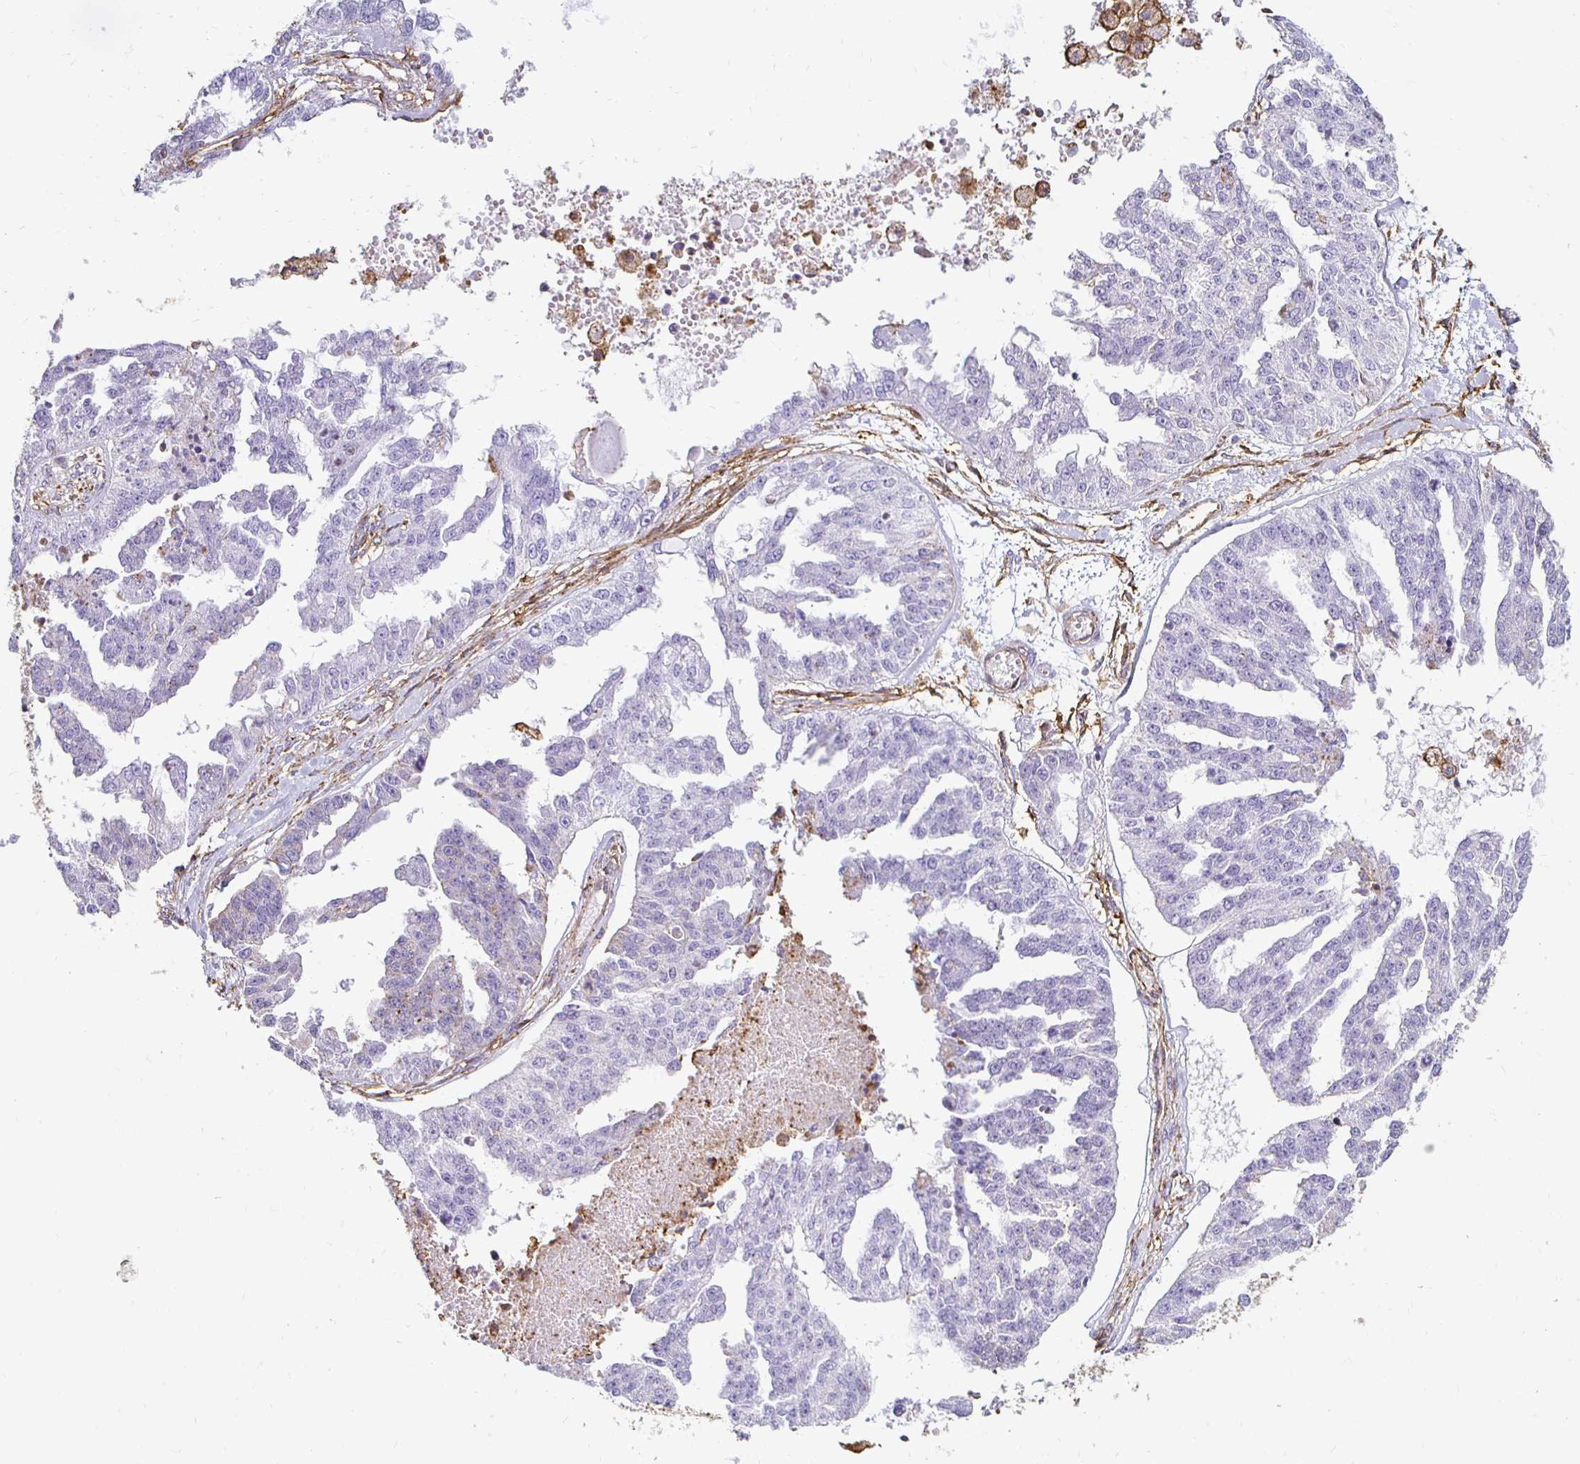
{"staining": {"intensity": "negative", "quantity": "none", "location": "none"}, "tissue": "ovarian cancer", "cell_type": "Tumor cells", "image_type": "cancer", "snomed": [{"axis": "morphology", "description": "Cystadenocarcinoma, serous, NOS"}, {"axis": "topography", "description": "Ovary"}], "caption": "The immunohistochemistry (IHC) histopathology image has no significant positivity in tumor cells of ovarian cancer tissue.", "gene": "TAS1R3", "patient": {"sex": "female", "age": 58}}